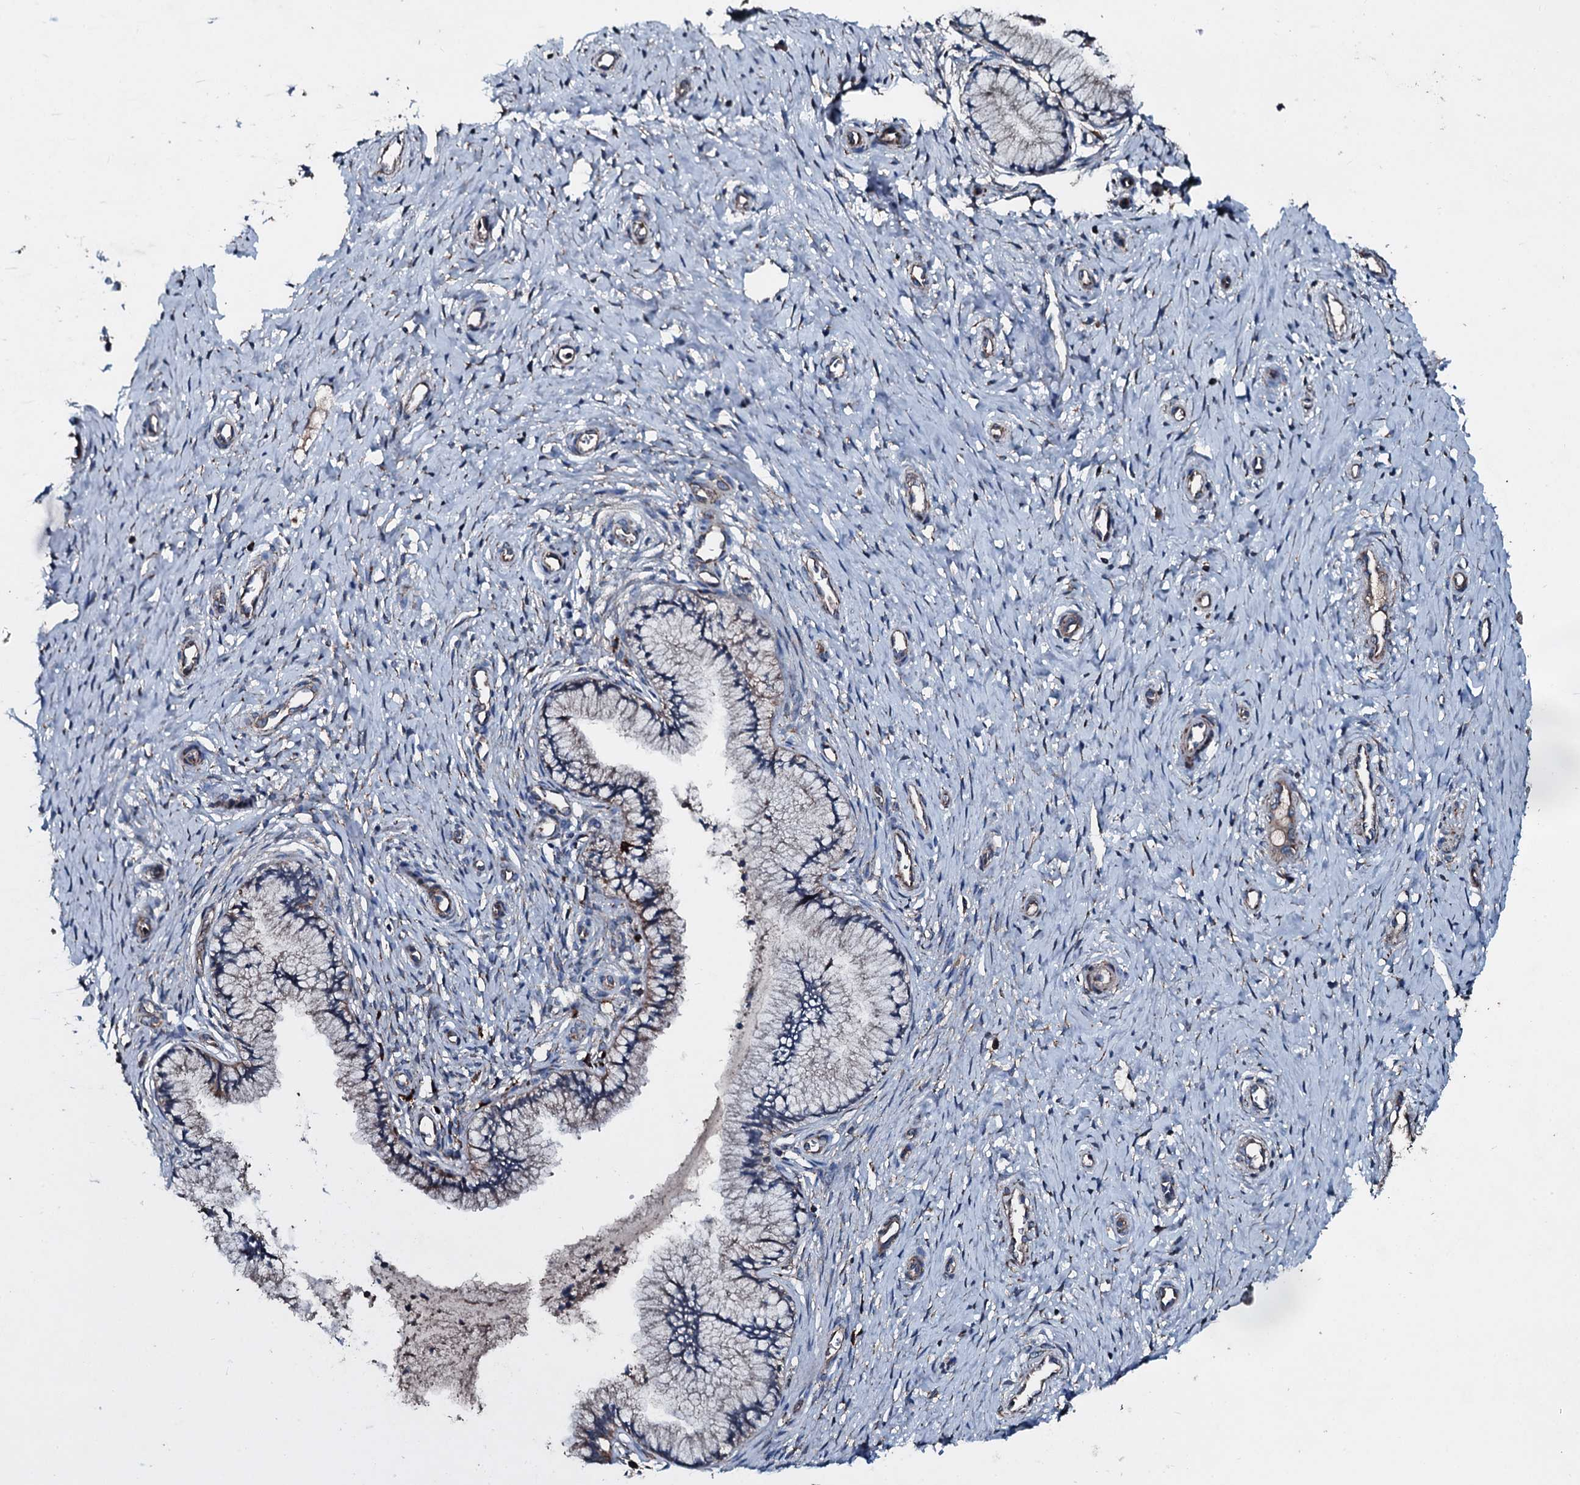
{"staining": {"intensity": "weak", "quantity": "25%-75%", "location": "cytoplasmic/membranous"}, "tissue": "cervix", "cell_type": "Glandular cells", "image_type": "normal", "snomed": [{"axis": "morphology", "description": "Normal tissue, NOS"}, {"axis": "topography", "description": "Cervix"}], "caption": "Protein positivity by immunohistochemistry (IHC) exhibits weak cytoplasmic/membranous staining in about 25%-75% of glandular cells in normal cervix.", "gene": "ACSS3", "patient": {"sex": "female", "age": 36}}